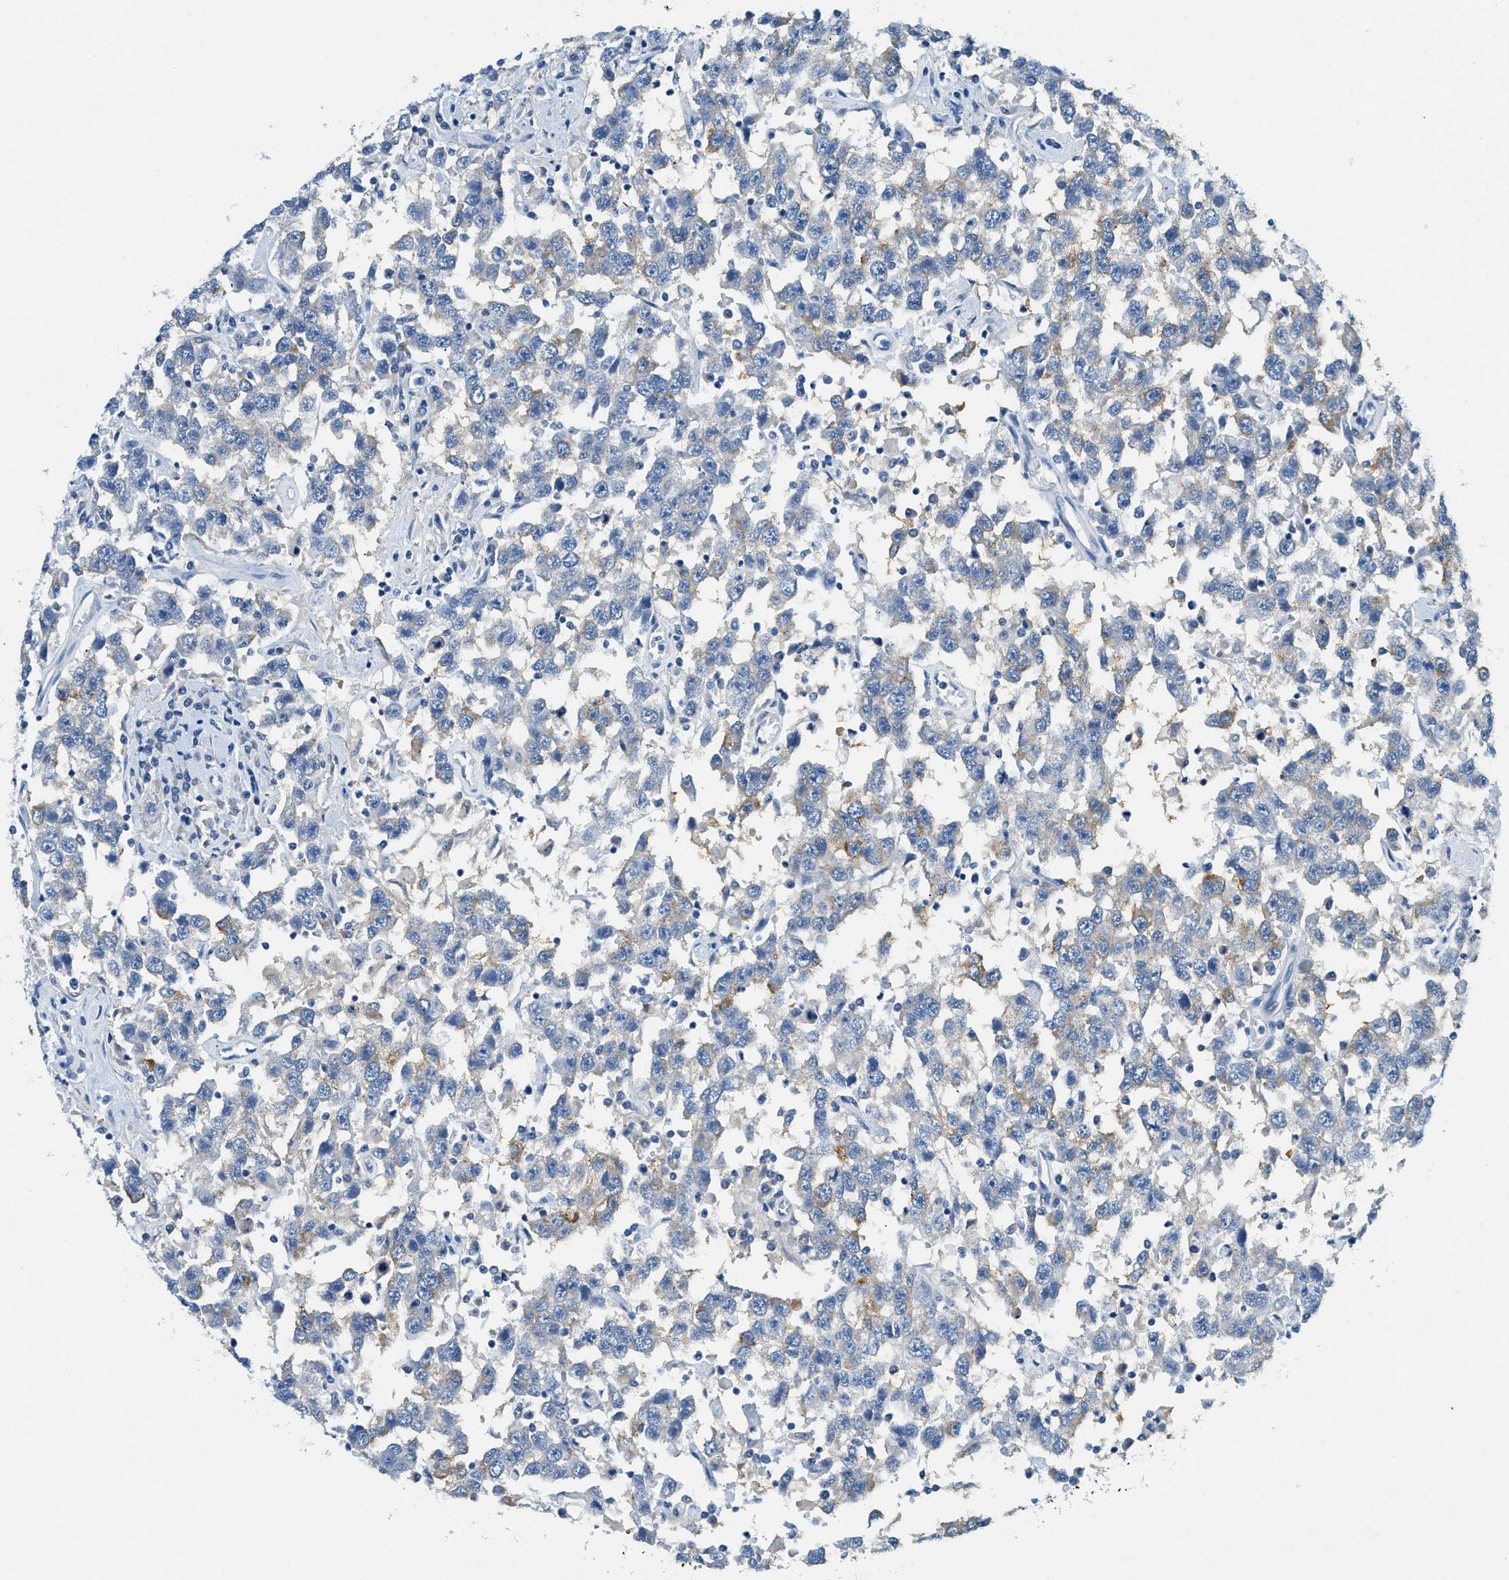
{"staining": {"intensity": "moderate", "quantity": "<25%", "location": "cytoplasmic/membranous"}, "tissue": "testis cancer", "cell_type": "Tumor cells", "image_type": "cancer", "snomed": [{"axis": "morphology", "description": "Seminoma, NOS"}, {"axis": "topography", "description": "Testis"}], "caption": "Protein expression analysis of human testis cancer (seminoma) reveals moderate cytoplasmic/membranous expression in about <25% of tumor cells.", "gene": "ZDHHC13", "patient": {"sex": "male", "age": 41}}